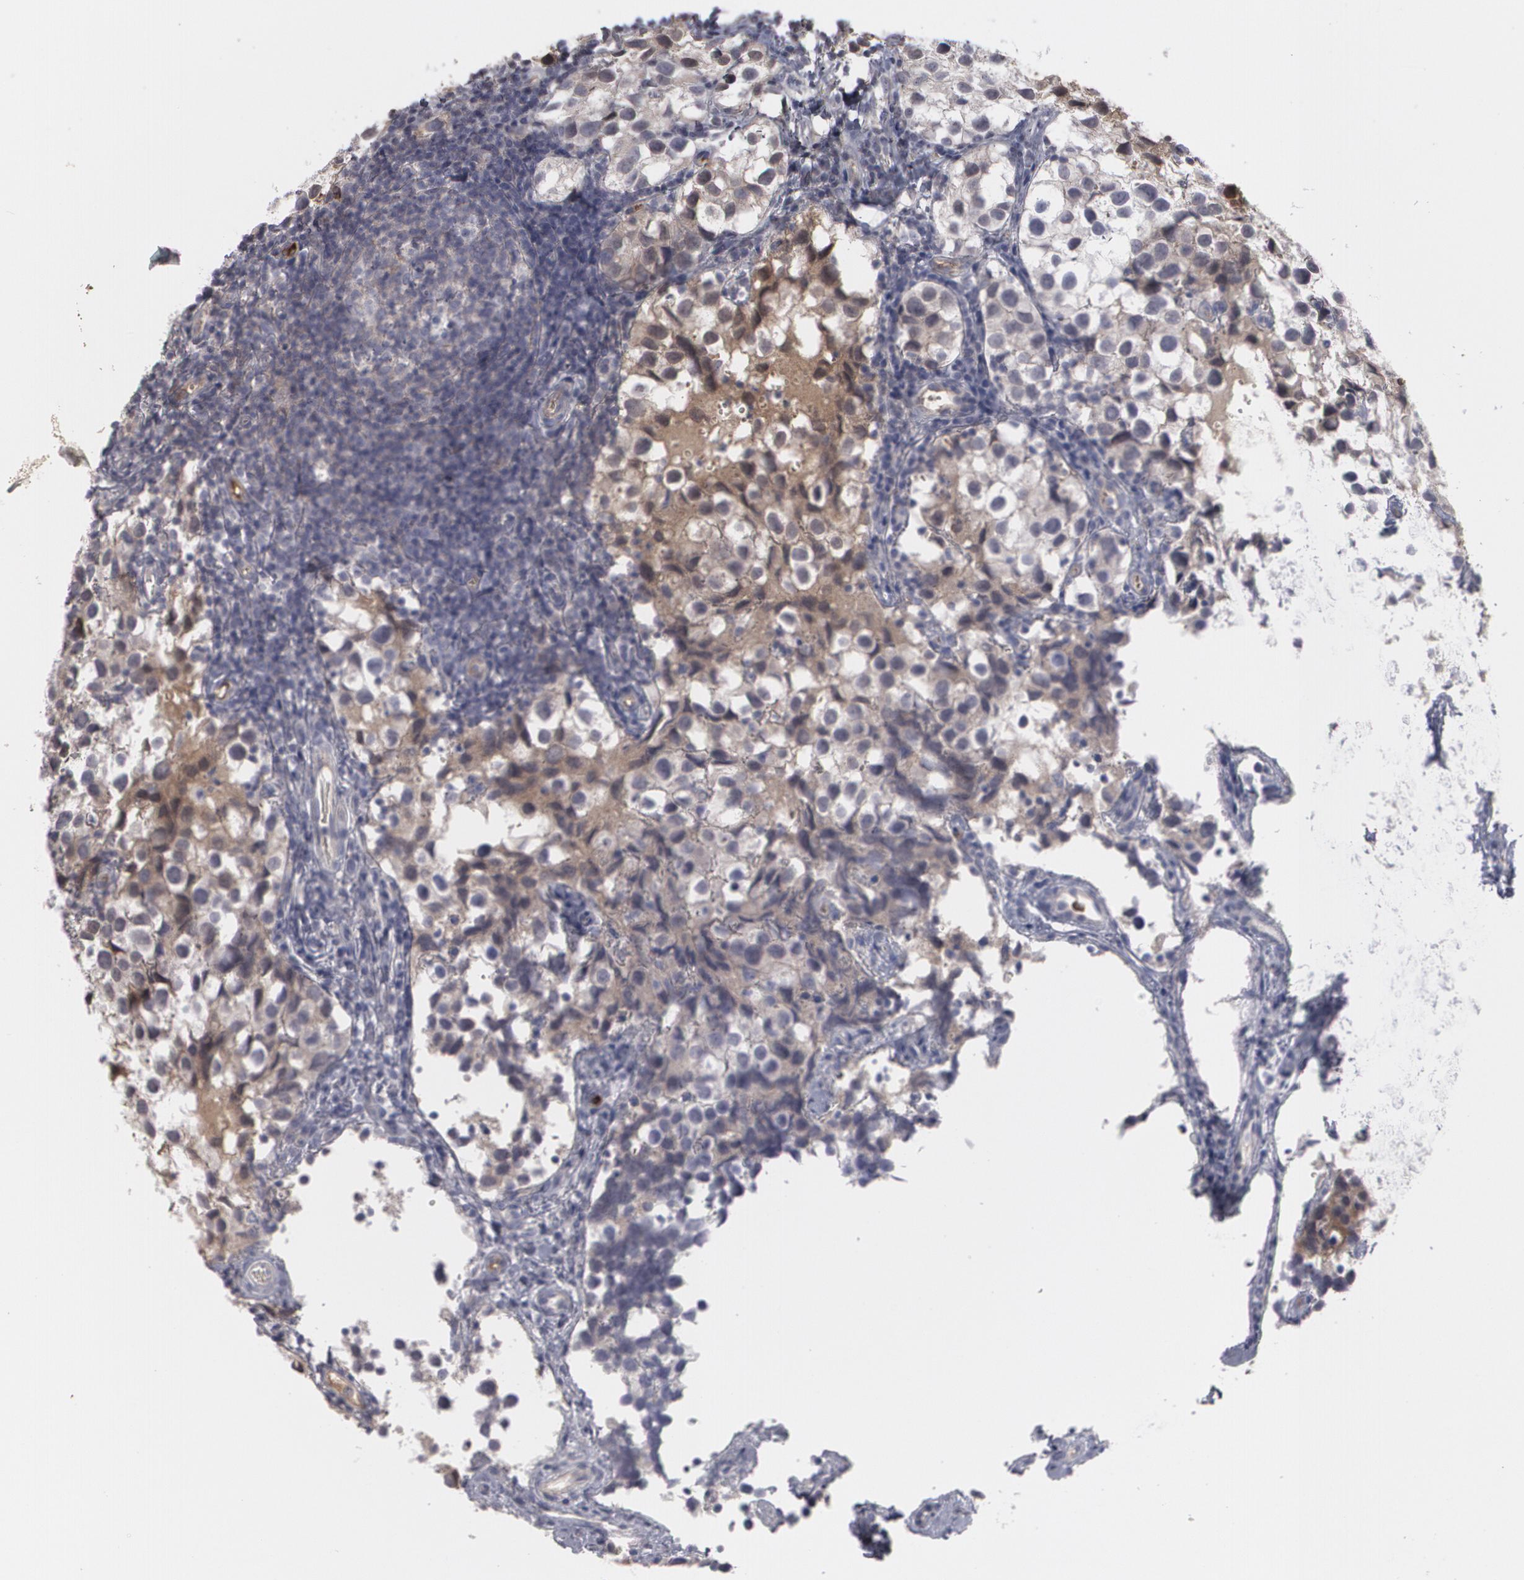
{"staining": {"intensity": "weak", "quantity": "25%-75%", "location": "nuclear"}, "tissue": "testis cancer", "cell_type": "Tumor cells", "image_type": "cancer", "snomed": [{"axis": "morphology", "description": "Seminoma, NOS"}, {"axis": "topography", "description": "Testis"}], "caption": "High-magnification brightfield microscopy of testis cancer (seminoma) stained with DAB (brown) and counterstained with hematoxylin (blue). tumor cells exhibit weak nuclear expression is seen in approximately25%-75% of cells. (Stains: DAB (3,3'-diaminobenzidine) in brown, nuclei in blue, Microscopy: brightfield microscopy at high magnification).", "gene": "LRG1", "patient": {"sex": "male", "age": 39}}